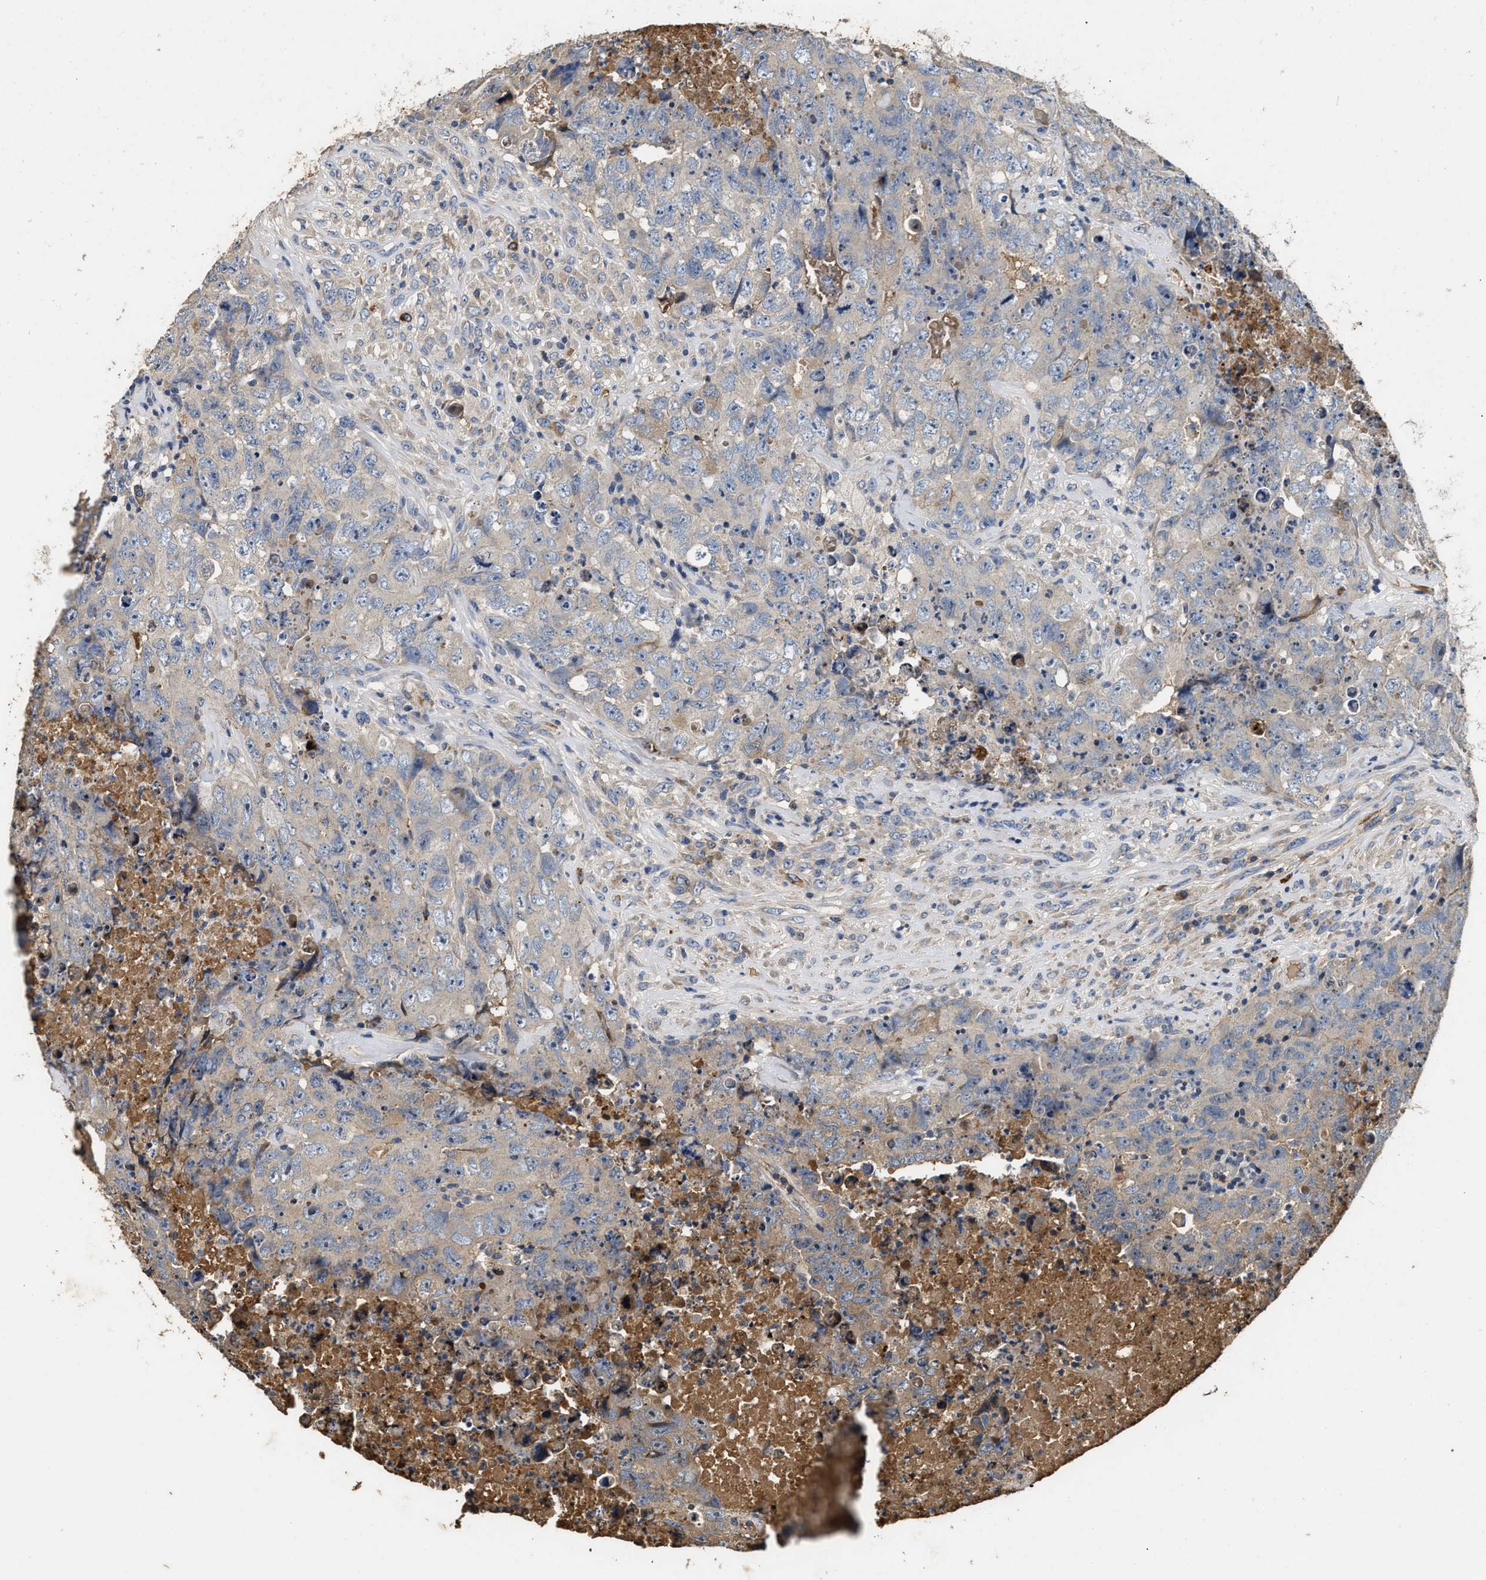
{"staining": {"intensity": "weak", "quantity": "<25%", "location": "cytoplasmic/membranous"}, "tissue": "testis cancer", "cell_type": "Tumor cells", "image_type": "cancer", "snomed": [{"axis": "morphology", "description": "Carcinoma, Embryonal, NOS"}, {"axis": "topography", "description": "Testis"}], "caption": "The IHC photomicrograph has no significant expression in tumor cells of embryonal carcinoma (testis) tissue.", "gene": "C3", "patient": {"sex": "male", "age": 32}}